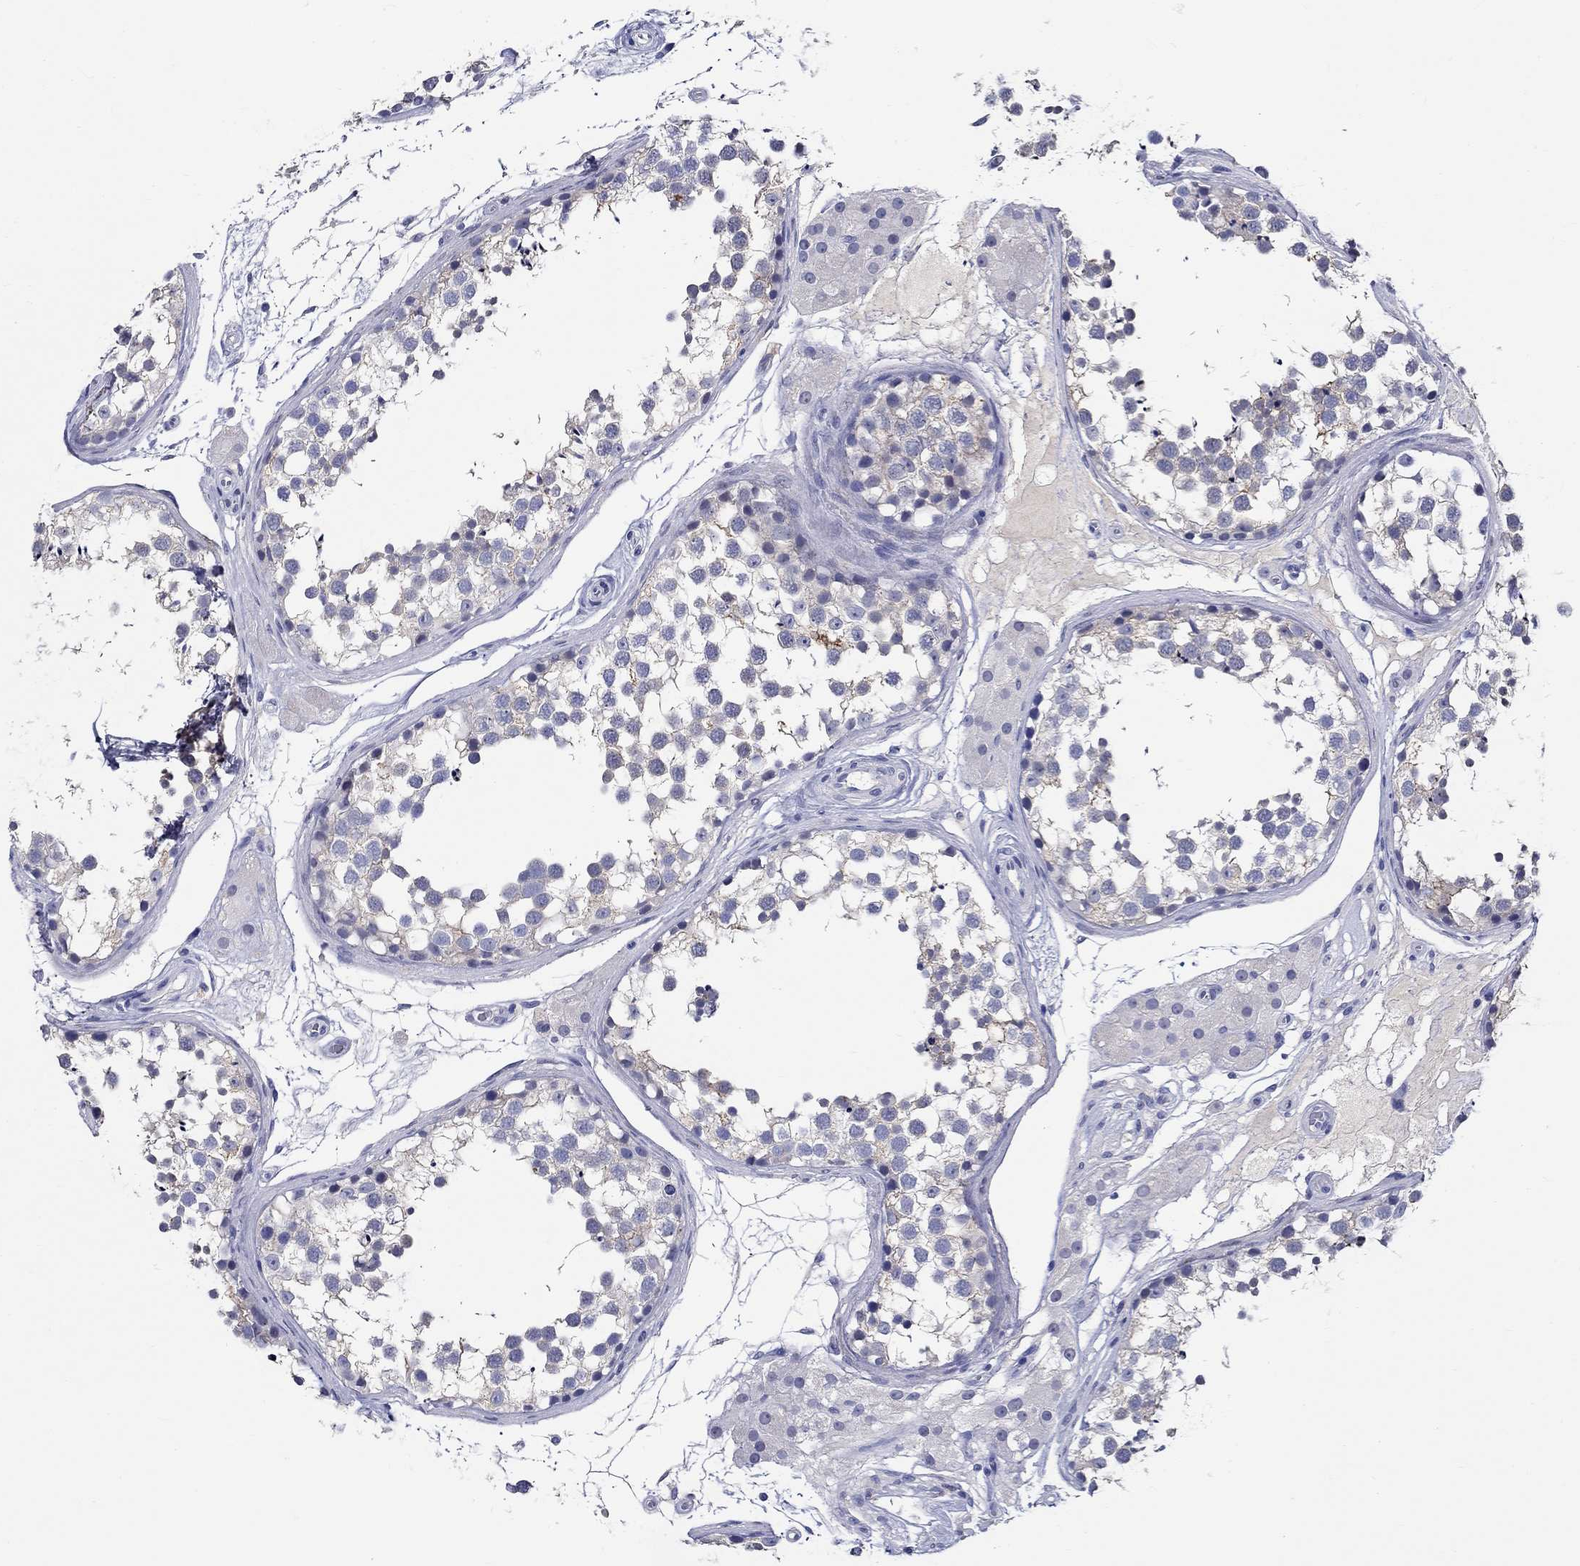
{"staining": {"intensity": "moderate", "quantity": "25%-75%", "location": "cytoplasmic/membranous"}, "tissue": "testis", "cell_type": "Cells in seminiferous ducts", "image_type": "normal", "snomed": [{"axis": "morphology", "description": "Normal tissue, NOS"}, {"axis": "morphology", "description": "Seminoma, NOS"}, {"axis": "topography", "description": "Testis"}], "caption": "High-magnification brightfield microscopy of benign testis stained with DAB (3,3'-diaminobenzidine) (brown) and counterstained with hematoxylin (blue). cells in seminiferous ducts exhibit moderate cytoplasmic/membranous staining is present in approximately25%-75% of cells.", "gene": "SLC30A3", "patient": {"sex": "male", "age": 65}}